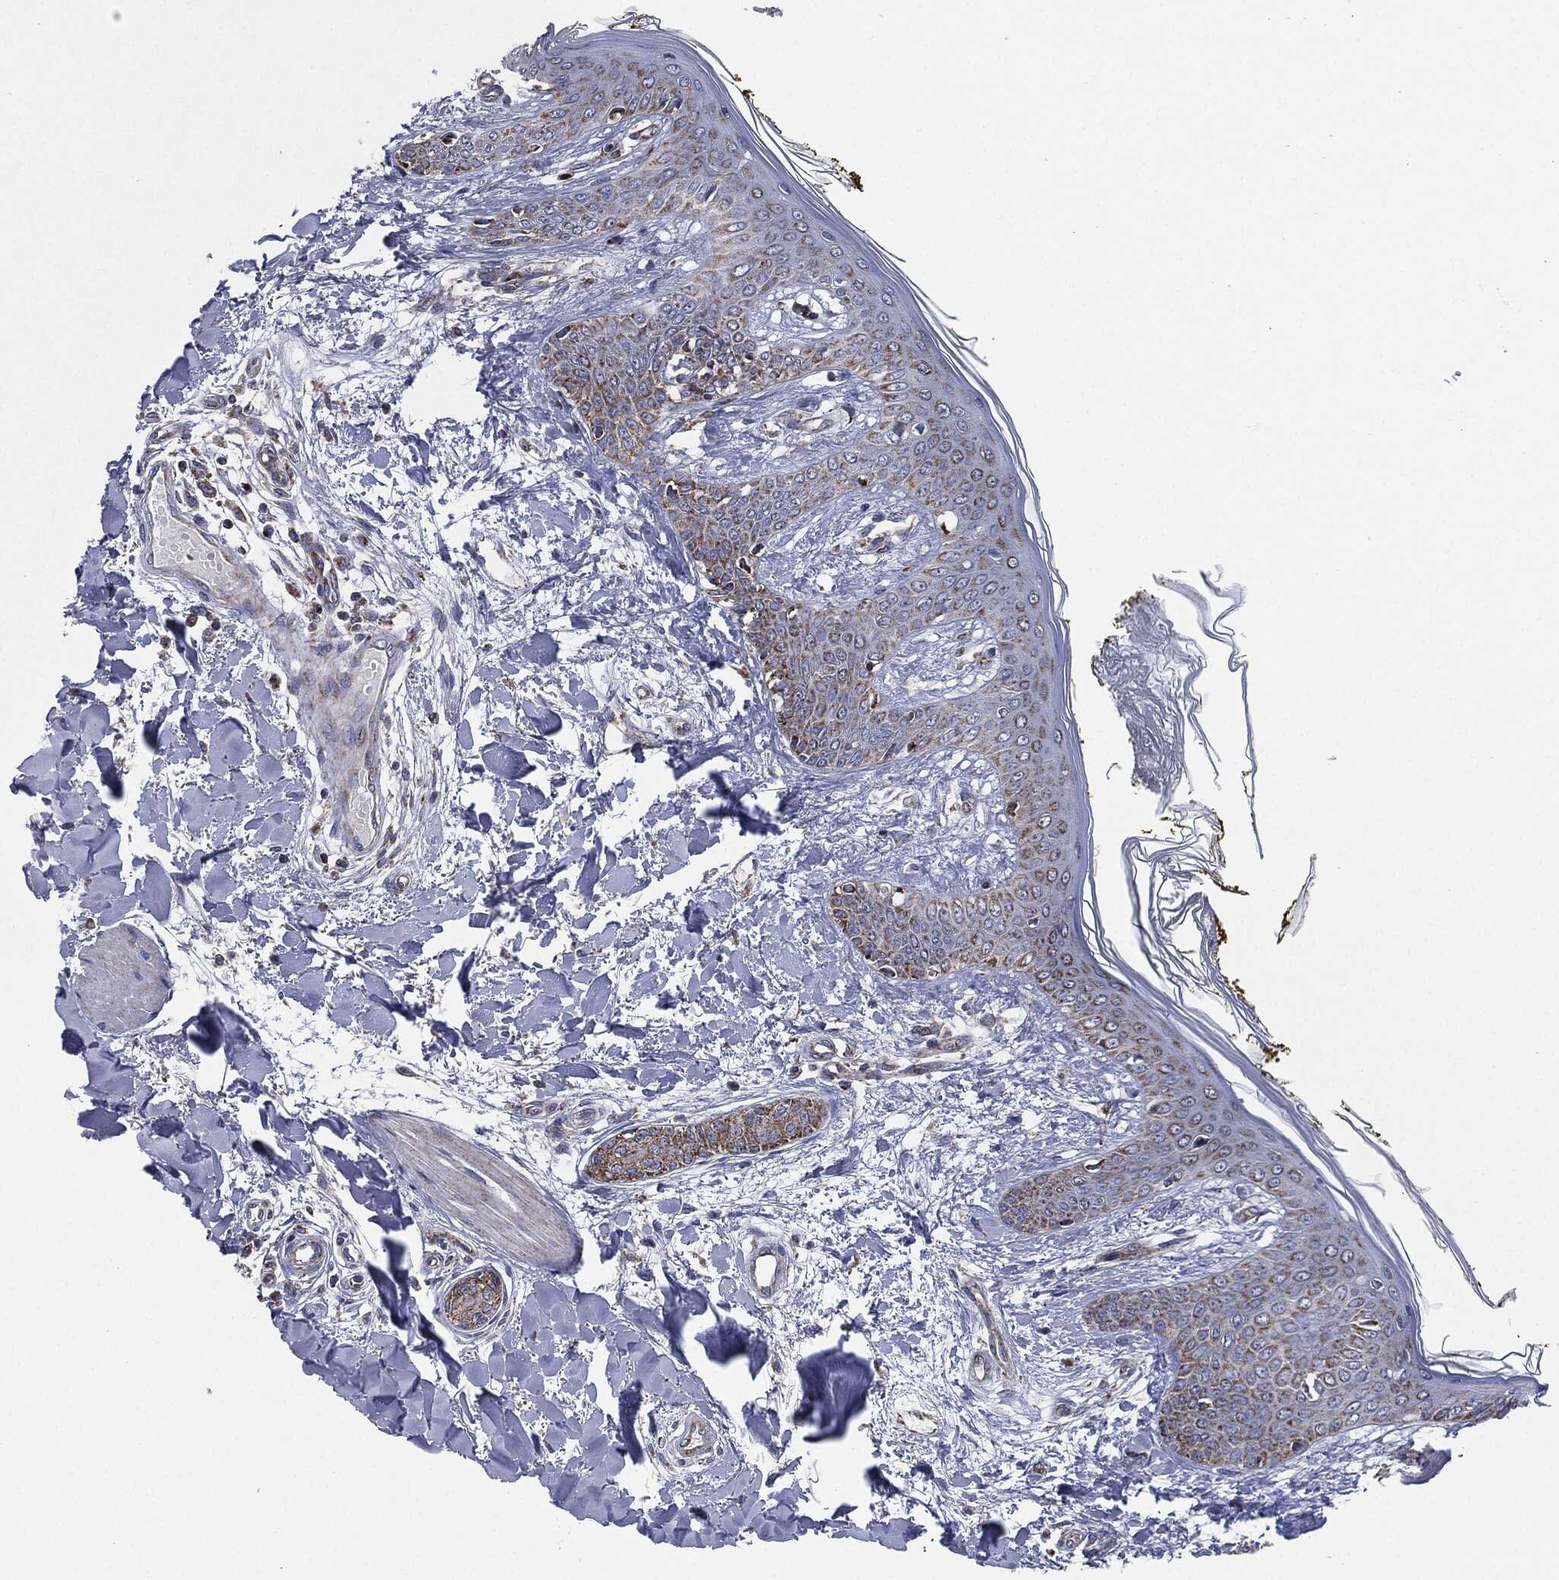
{"staining": {"intensity": "negative", "quantity": "none", "location": "none"}, "tissue": "skin", "cell_type": "Fibroblasts", "image_type": "normal", "snomed": [{"axis": "morphology", "description": "Normal tissue, NOS"}, {"axis": "morphology", "description": "Malignant melanoma, NOS"}, {"axis": "topography", "description": "Skin"}], "caption": "Fibroblasts show no significant protein expression in normal skin. (DAB (3,3'-diaminobenzidine) immunohistochemistry with hematoxylin counter stain).", "gene": "NDUFV2", "patient": {"sex": "female", "age": 34}}